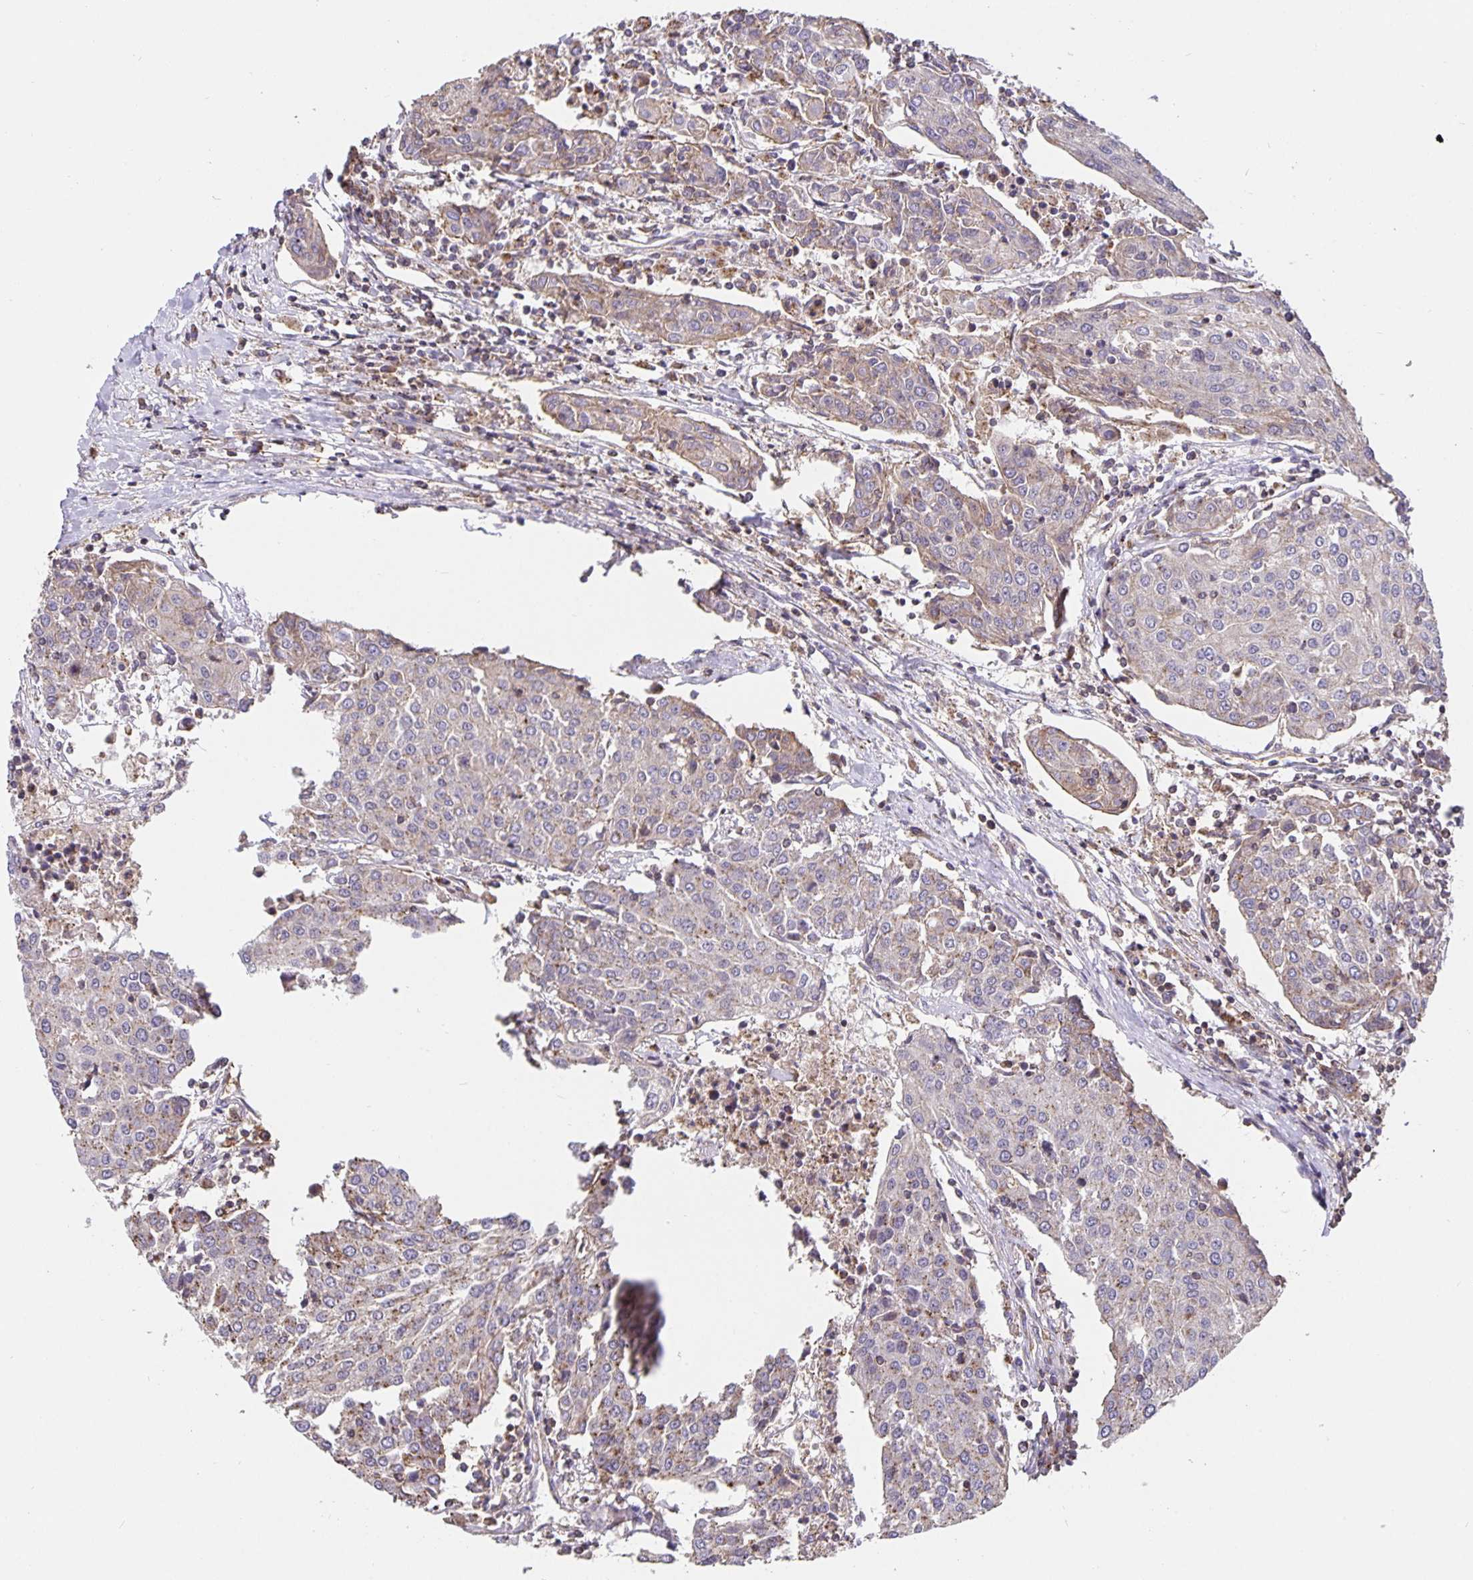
{"staining": {"intensity": "weak", "quantity": "<25%", "location": "cytoplasmic/membranous"}, "tissue": "urothelial cancer", "cell_type": "Tumor cells", "image_type": "cancer", "snomed": [{"axis": "morphology", "description": "Urothelial carcinoma, High grade"}, {"axis": "topography", "description": "Urinary bladder"}], "caption": "Immunohistochemistry photomicrograph of urothelial cancer stained for a protein (brown), which shows no expression in tumor cells.", "gene": "TMEM71", "patient": {"sex": "female", "age": 85}}